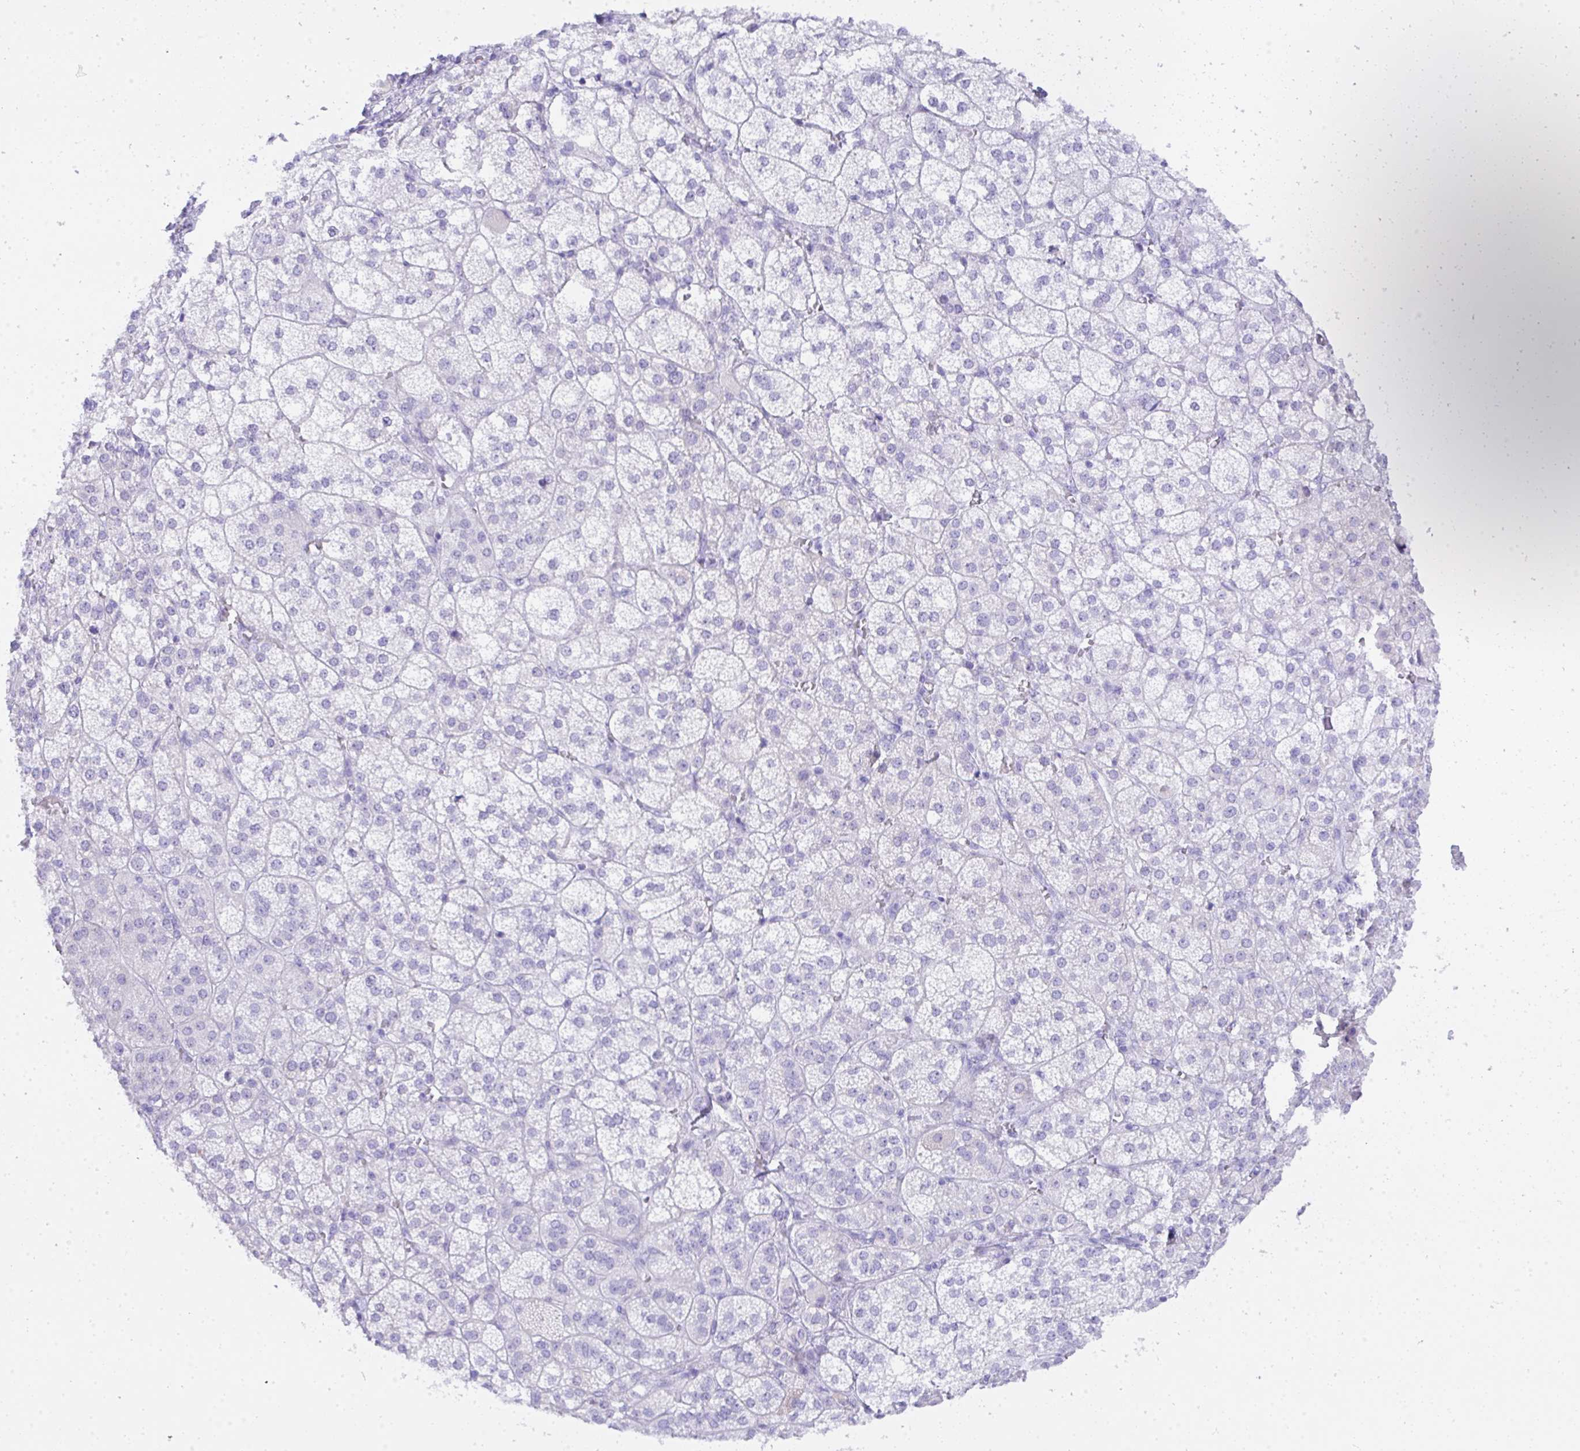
{"staining": {"intensity": "negative", "quantity": "none", "location": "none"}, "tissue": "adrenal gland", "cell_type": "Glandular cells", "image_type": "normal", "snomed": [{"axis": "morphology", "description": "Normal tissue, NOS"}, {"axis": "topography", "description": "Adrenal gland"}], "caption": "DAB immunohistochemical staining of benign human adrenal gland reveals no significant expression in glandular cells.", "gene": "SEL1L2", "patient": {"sex": "female", "age": 60}}